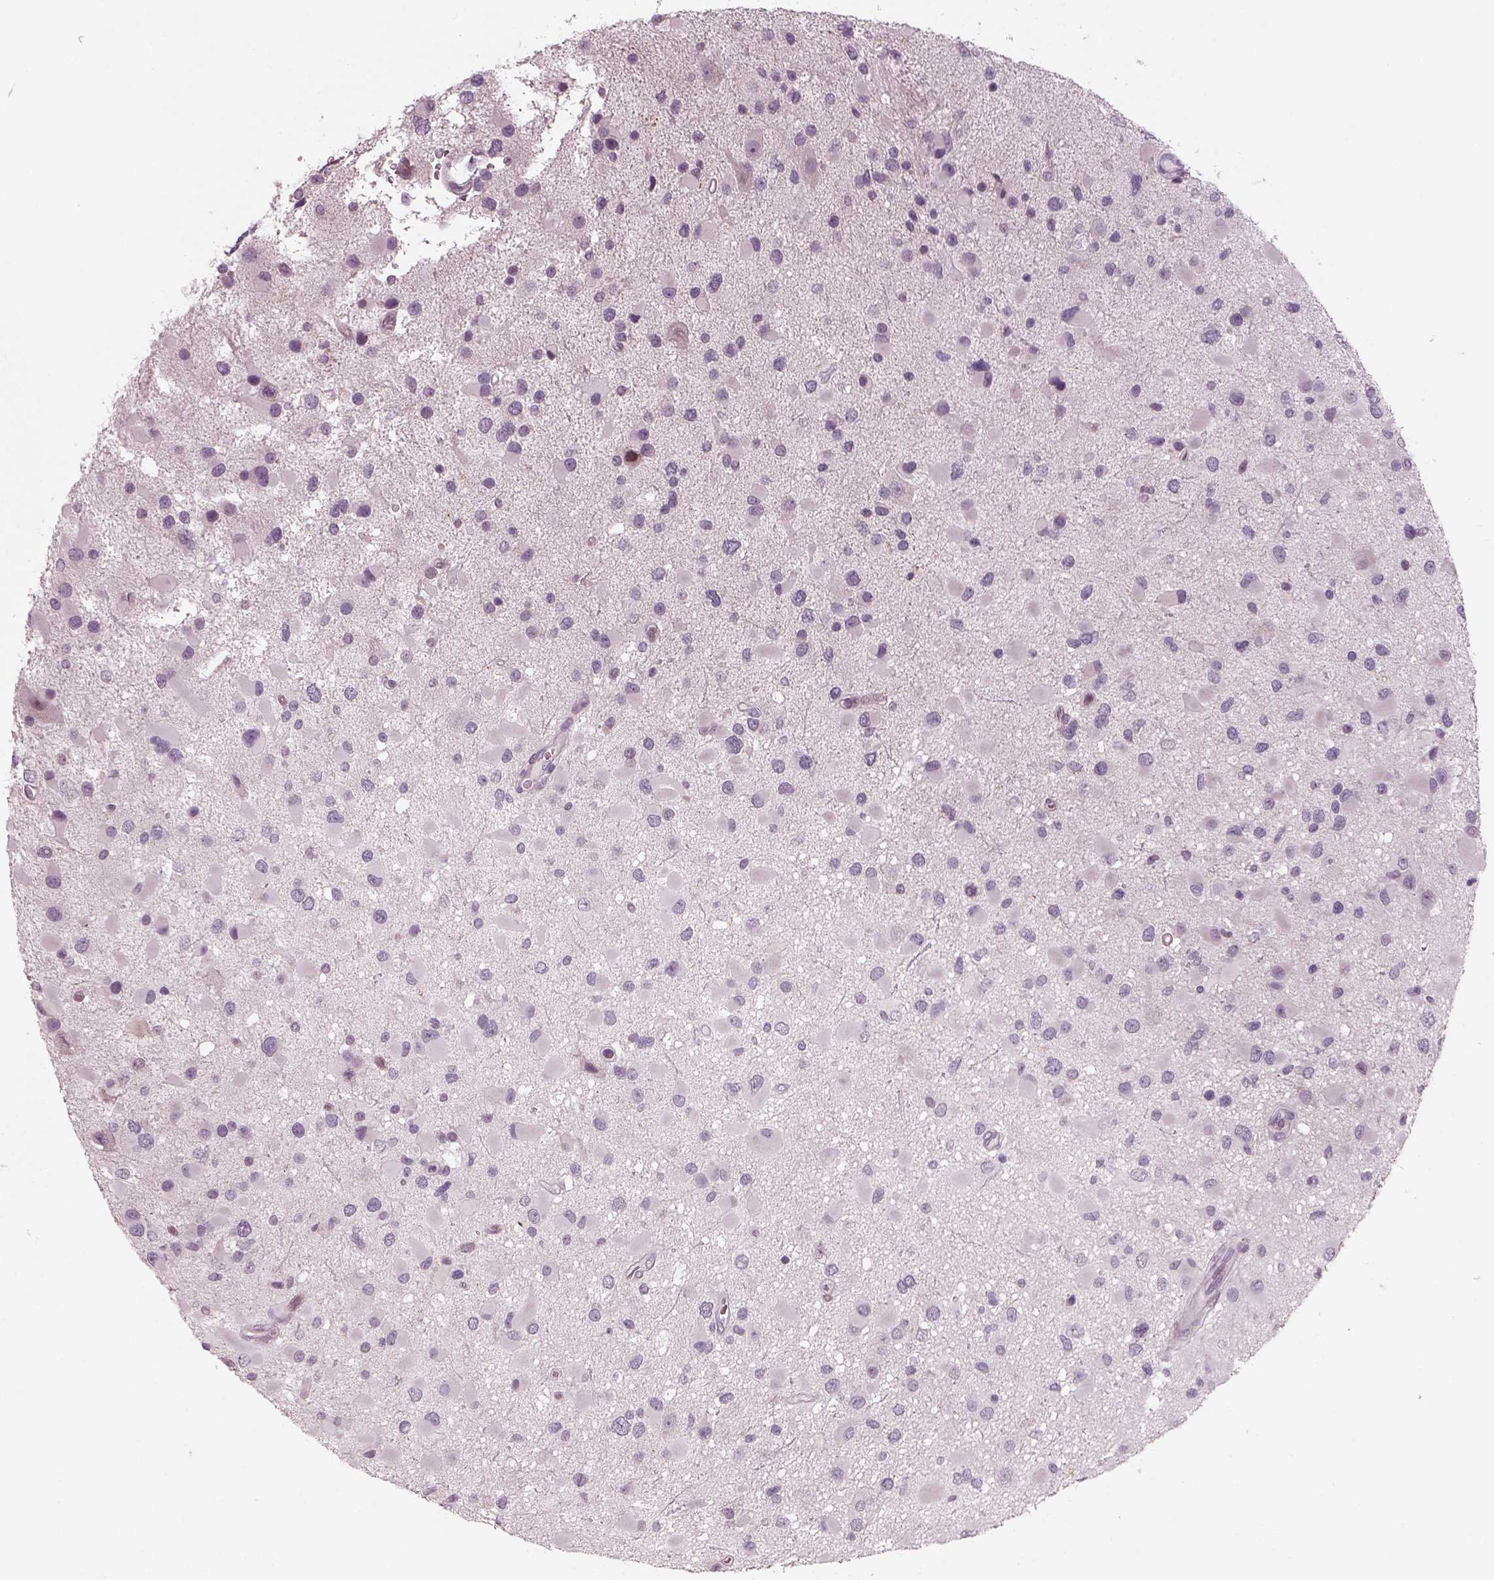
{"staining": {"intensity": "negative", "quantity": "none", "location": "none"}, "tissue": "glioma", "cell_type": "Tumor cells", "image_type": "cancer", "snomed": [{"axis": "morphology", "description": "Glioma, malignant, Low grade"}, {"axis": "topography", "description": "Brain"}], "caption": "IHC photomicrograph of neoplastic tissue: human glioma stained with DAB reveals no significant protein positivity in tumor cells.", "gene": "PENK", "patient": {"sex": "female", "age": 32}}